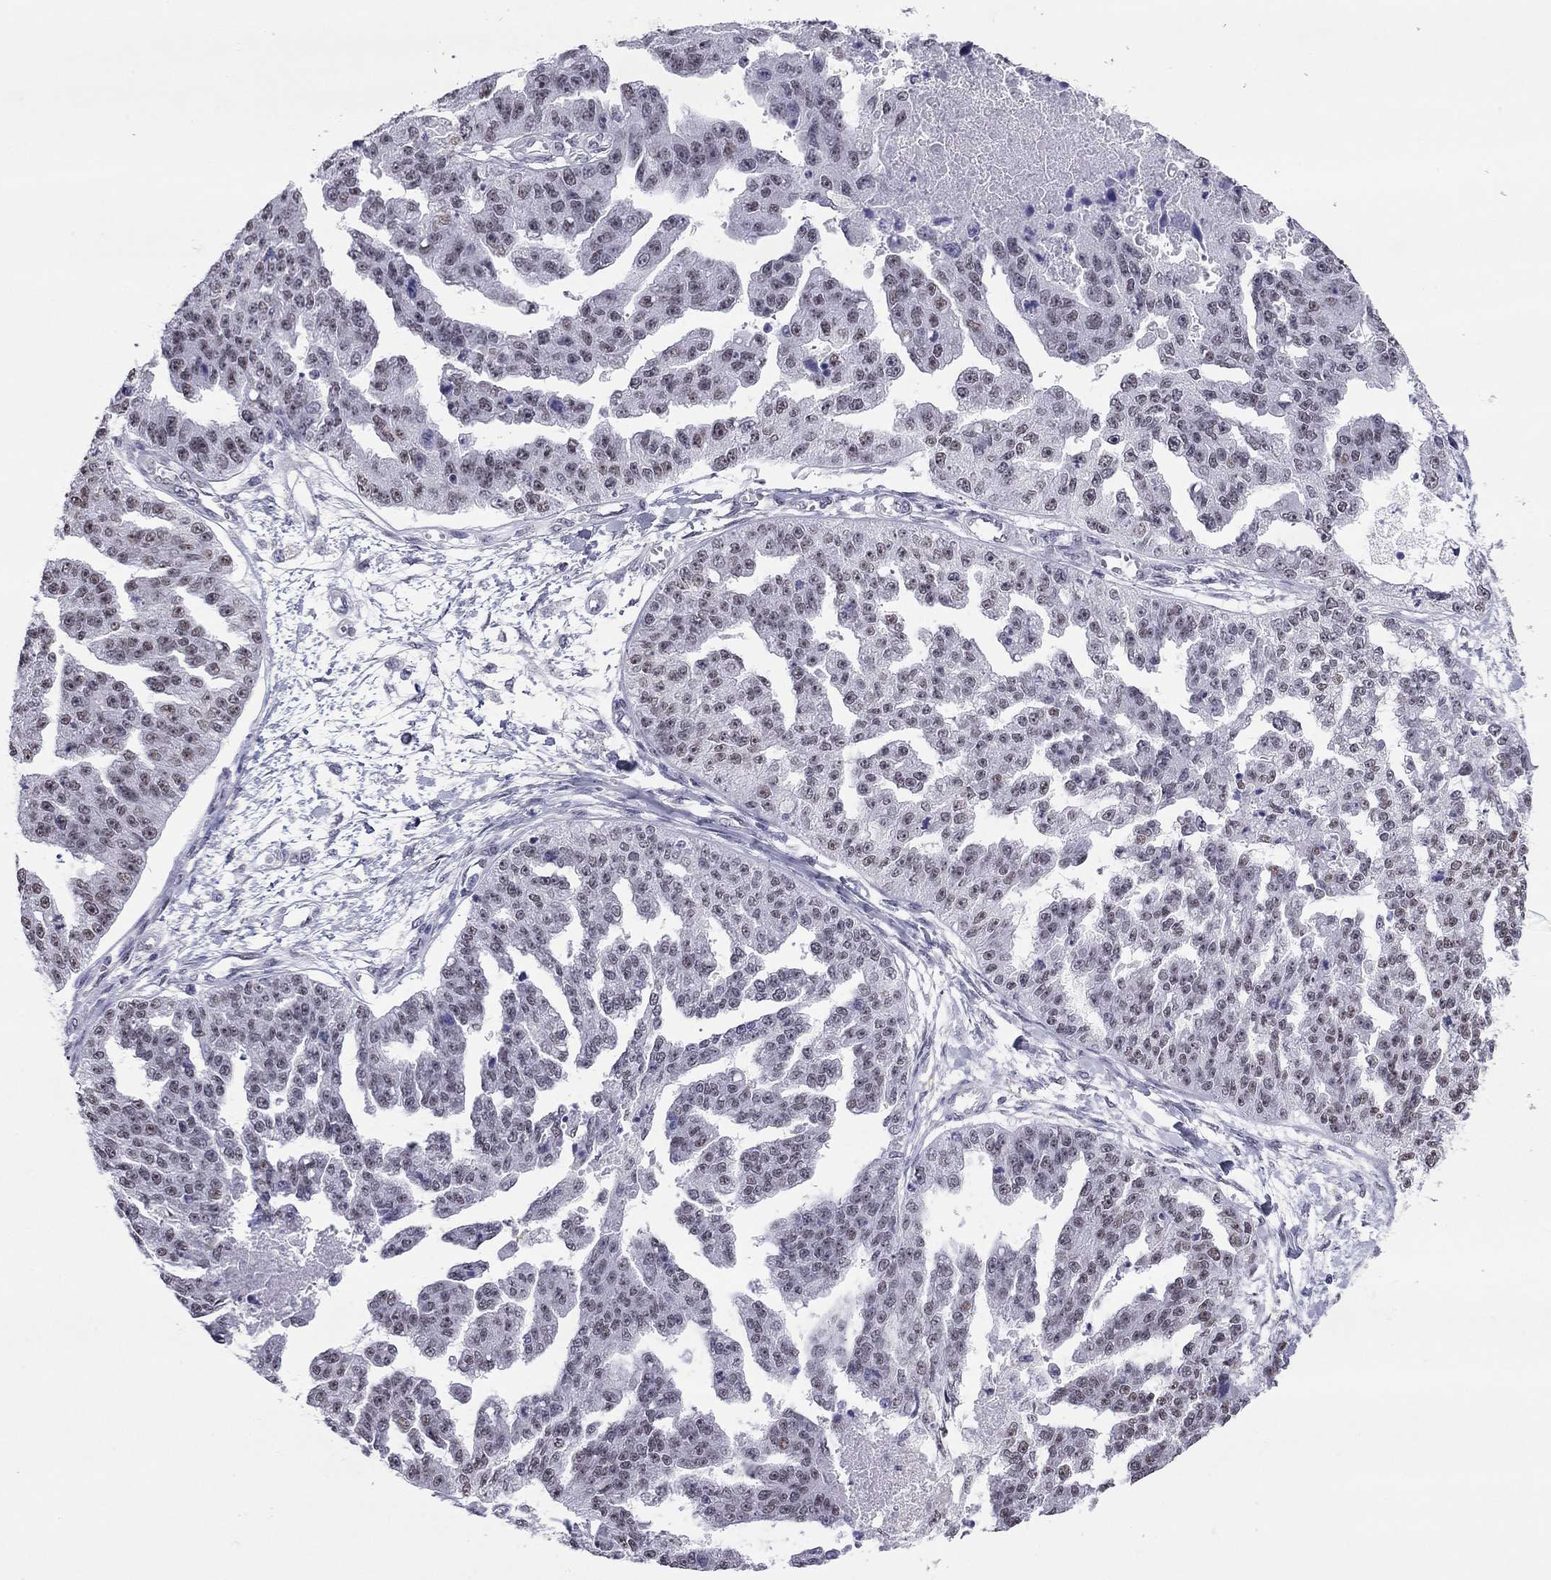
{"staining": {"intensity": "weak", "quantity": "<25%", "location": "nuclear"}, "tissue": "ovarian cancer", "cell_type": "Tumor cells", "image_type": "cancer", "snomed": [{"axis": "morphology", "description": "Cystadenocarcinoma, serous, NOS"}, {"axis": "topography", "description": "Ovary"}], "caption": "Tumor cells show no significant positivity in ovarian serous cystadenocarcinoma.", "gene": "DOT1L", "patient": {"sex": "female", "age": 58}}